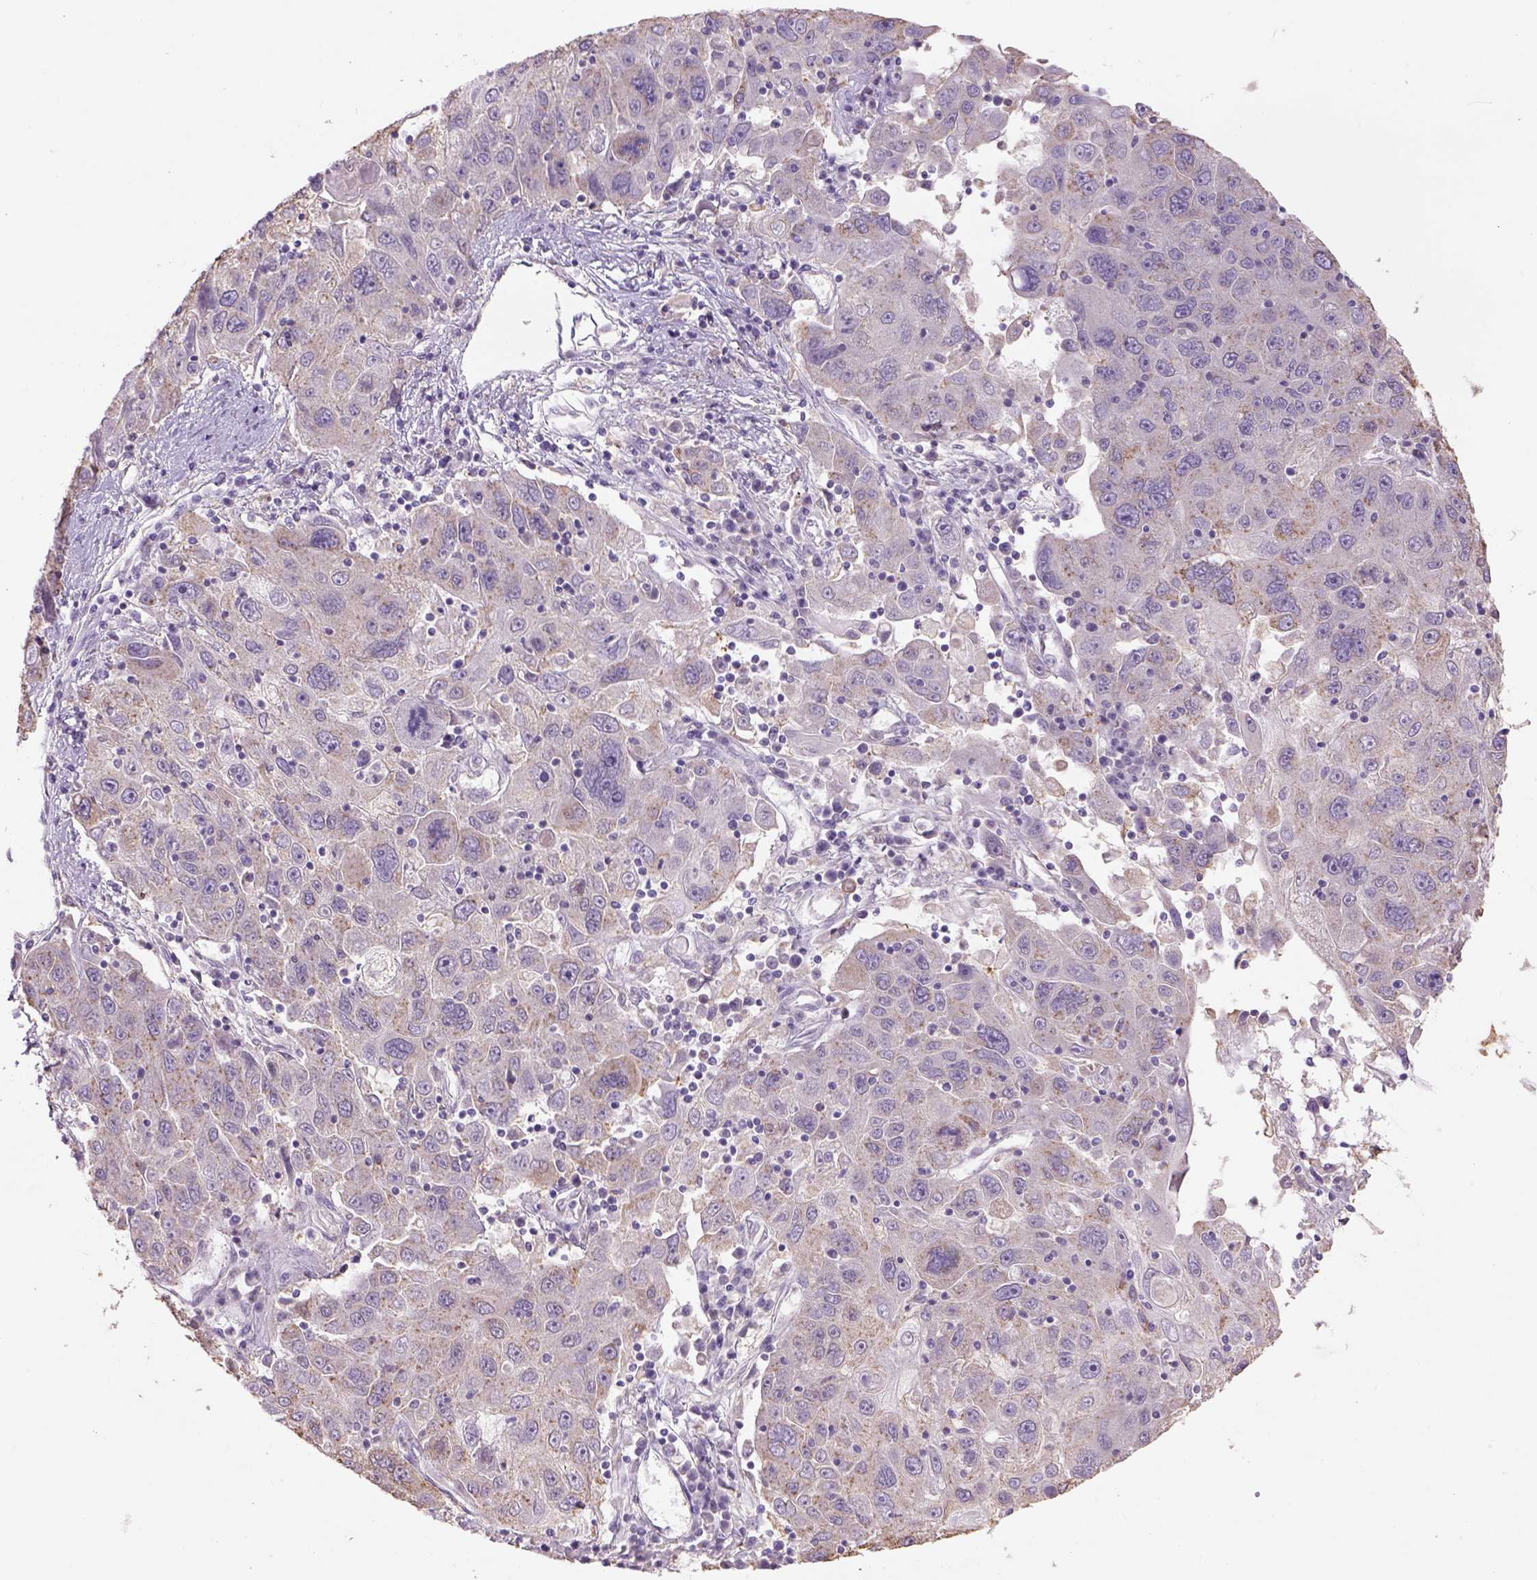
{"staining": {"intensity": "weak", "quantity": "25%-75%", "location": "cytoplasmic/membranous"}, "tissue": "stomach cancer", "cell_type": "Tumor cells", "image_type": "cancer", "snomed": [{"axis": "morphology", "description": "Adenocarcinoma, NOS"}, {"axis": "topography", "description": "Stomach"}], "caption": "IHC of stomach cancer reveals low levels of weak cytoplasmic/membranous staining in approximately 25%-75% of tumor cells. Using DAB (3,3'-diaminobenzidine) (brown) and hematoxylin (blue) stains, captured at high magnification using brightfield microscopy.", "gene": "NAALAD2", "patient": {"sex": "male", "age": 56}}